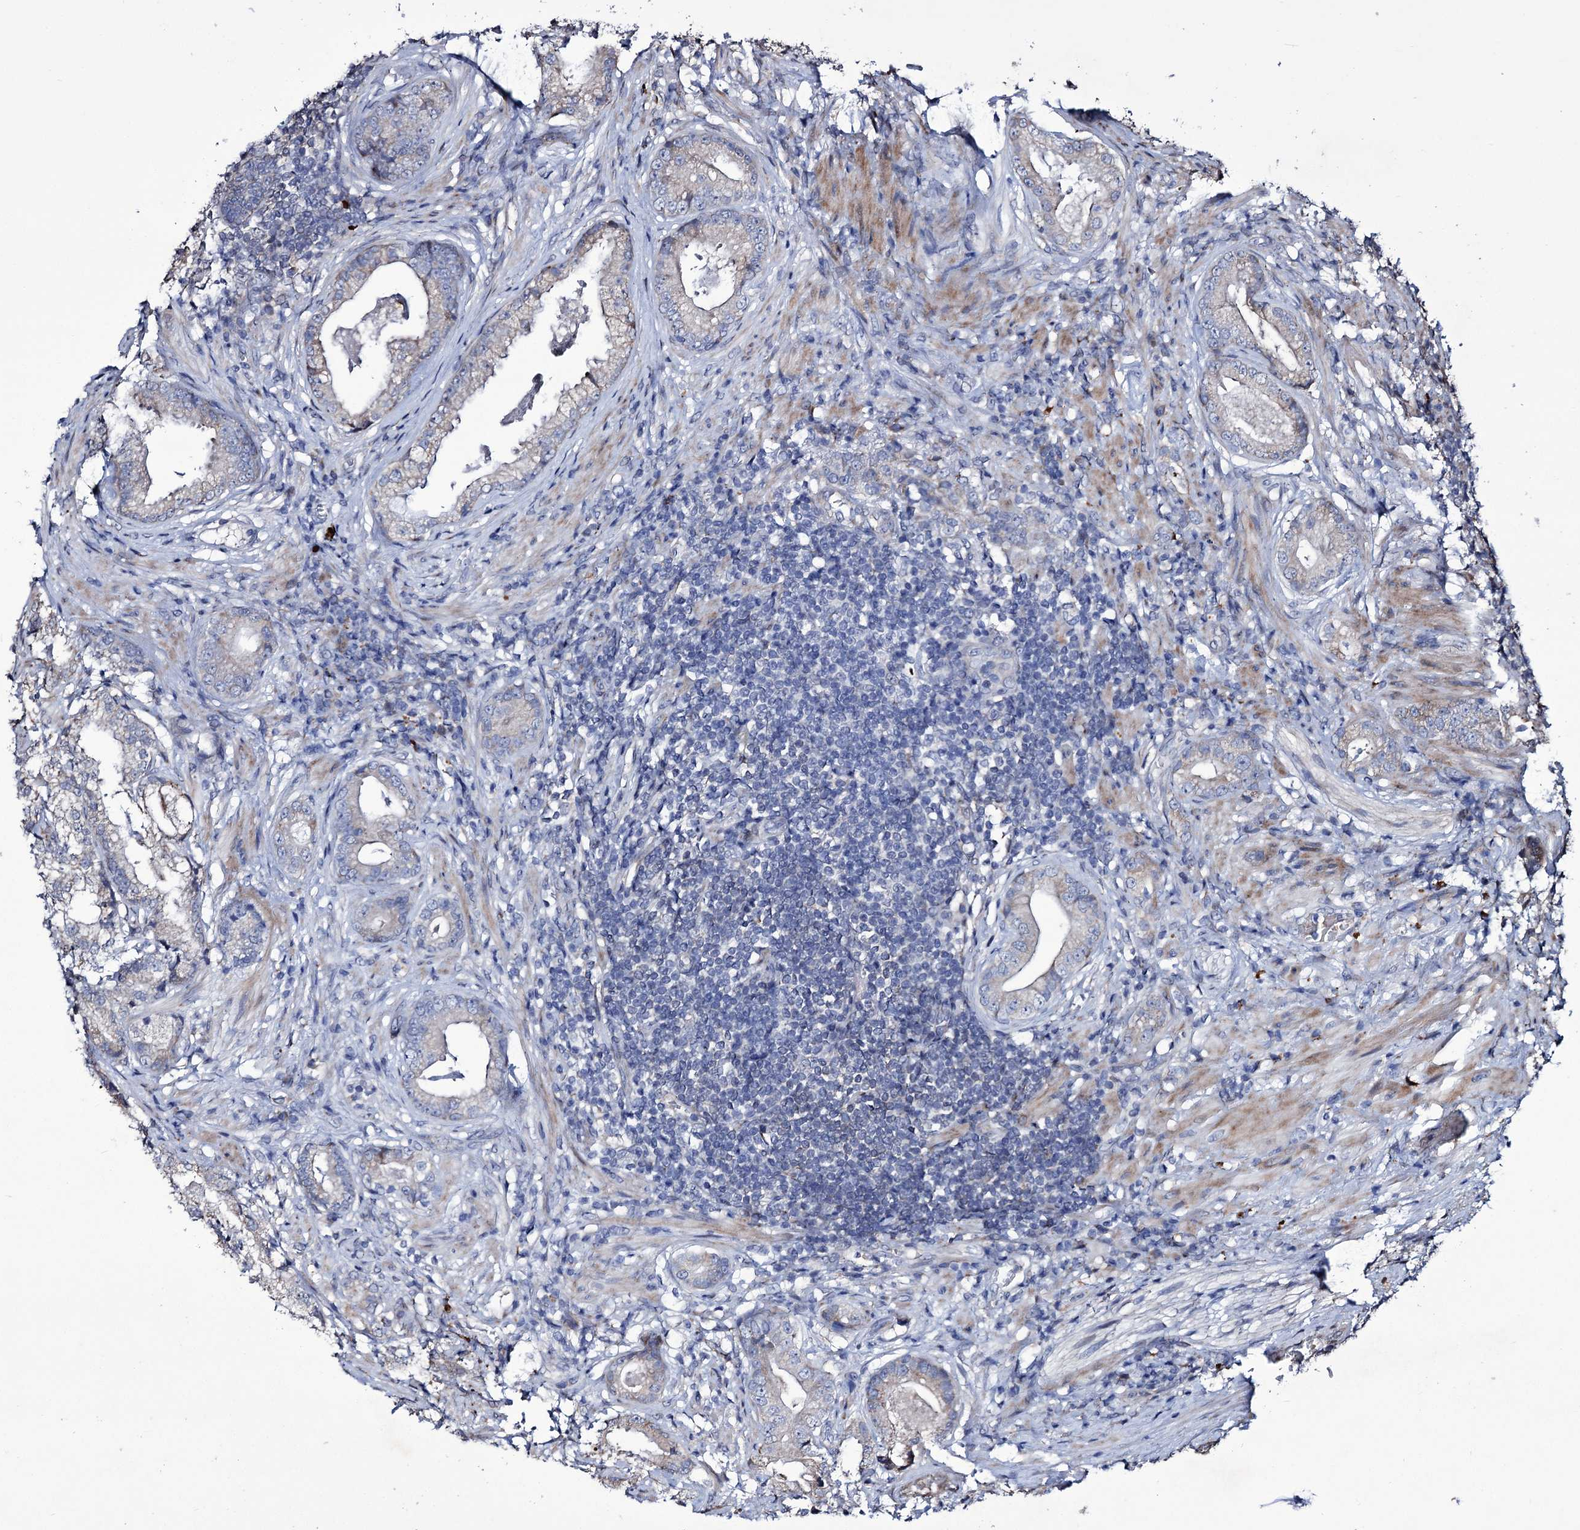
{"staining": {"intensity": "negative", "quantity": "none", "location": "none"}, "tissue": "prostate cancer", "cell_type": "Tumor cells", "image_type": "cancer", "snomed": [{"axis": "morphology", "description": "Adenocarcinoma, High grade"}, {"axis": "topography", "description": "Prostate"}], "caption": "The histopathology image shows no significant expression in tumor cells of prostate cancer.", "gene": "TUBGCP5", "patient": {"sex": "male", "age": 69}}